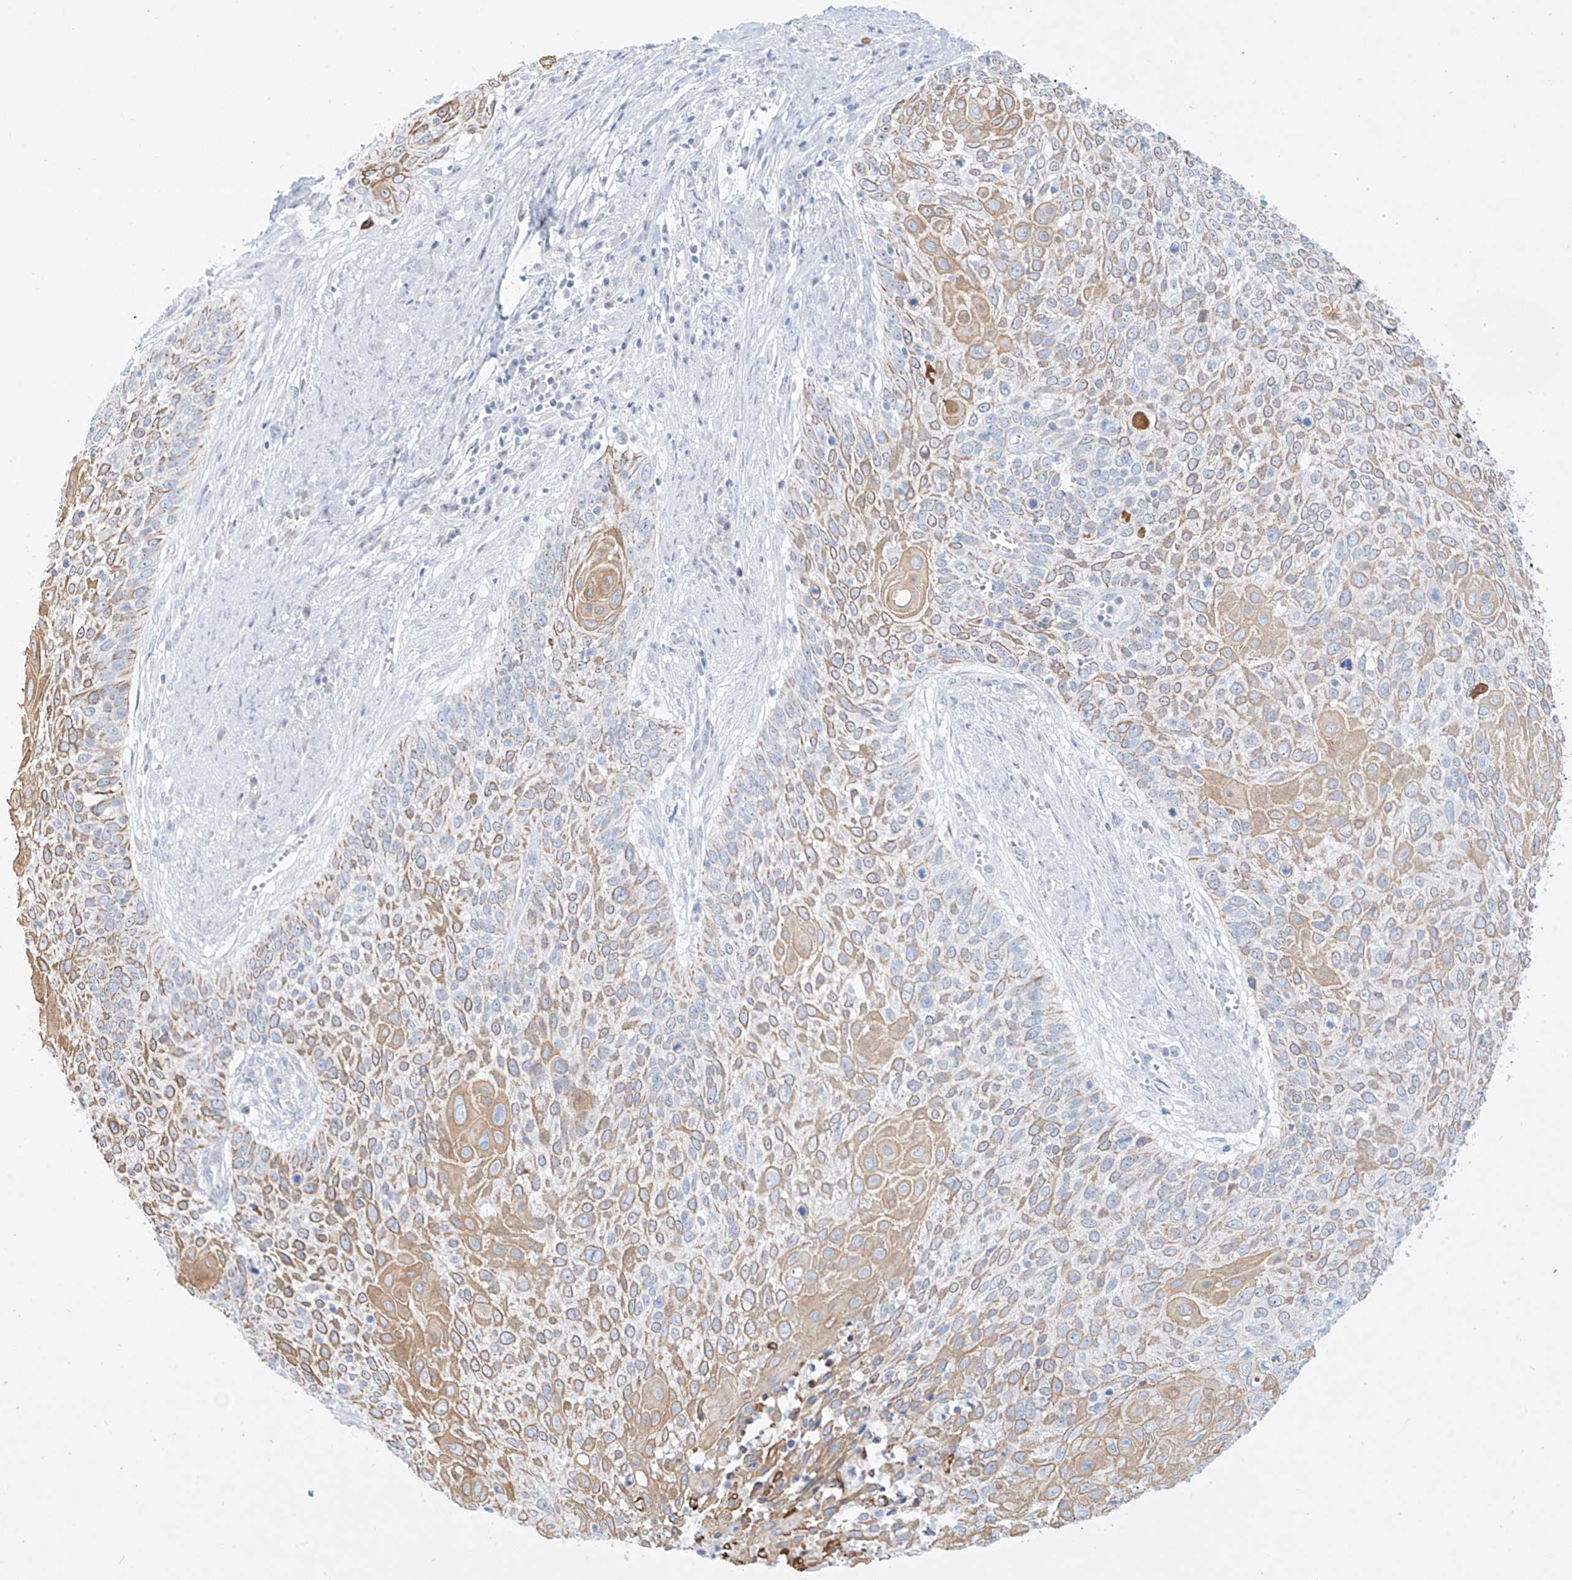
{"staining": {"intensity": "moderate", "quantity": "25%-75%", "location": "cytoplasmic/membranous"}, "tissue": "cervical cancer", "cell_type": "Tumor cells", "image_type": "cancer", "snomed": [{"axis": "morphology", "description": "Squamous cell carcinoma, NOS"}, {"axis": "topography", "description": "Cervix"}], "caption": "Brown immunohistochemical staining in human squamous cell carcinoma (cervical) displays moderate cytoplasmic/membranous staining in about 25%-75% of tumor cells. (brown staining indicates protein expression, while blue staining denotes nuclei).", "gene": "SNU13", "patient": {"sex": "female", "age": 39}}